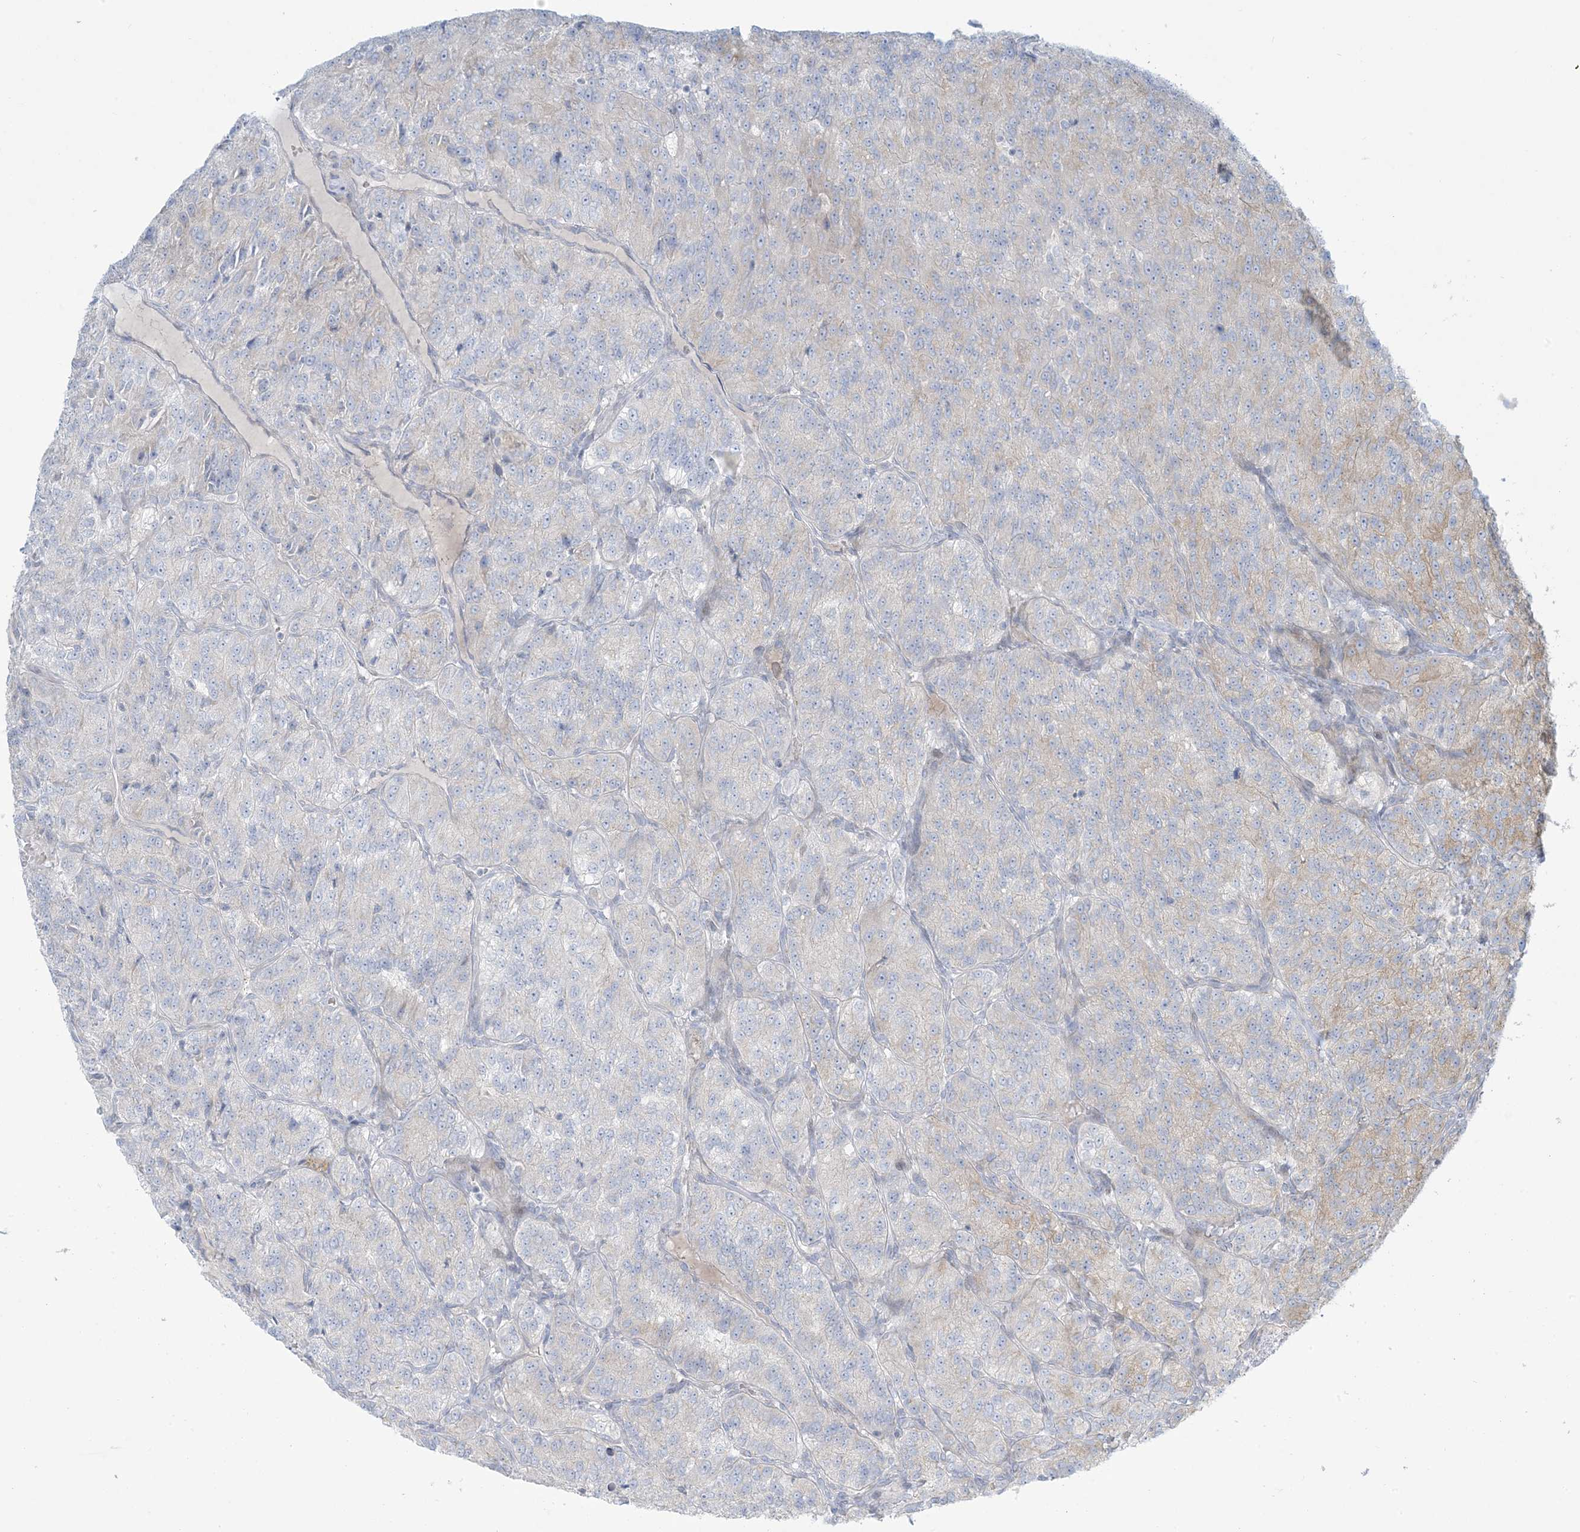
{"staining": {"intensity": "weak", "quantity": "<25%", "location": "cytoplasmic/membranous"}, "tissue": "renal cancer", "cell_type": "Tumor cells", "image_type": "cancer", "snomed": [{"axis": "morphology", "description": "Adenocarcinoma, NOS"}, {"axis": "topography", "description": "Kidney"}], "caption": "The micrograph reveals no significant staining in tumor cells of renal cancer (adenocarcinoma).", "gene": "AFTPH", "patient": {"sex": "female", "age": 63}}